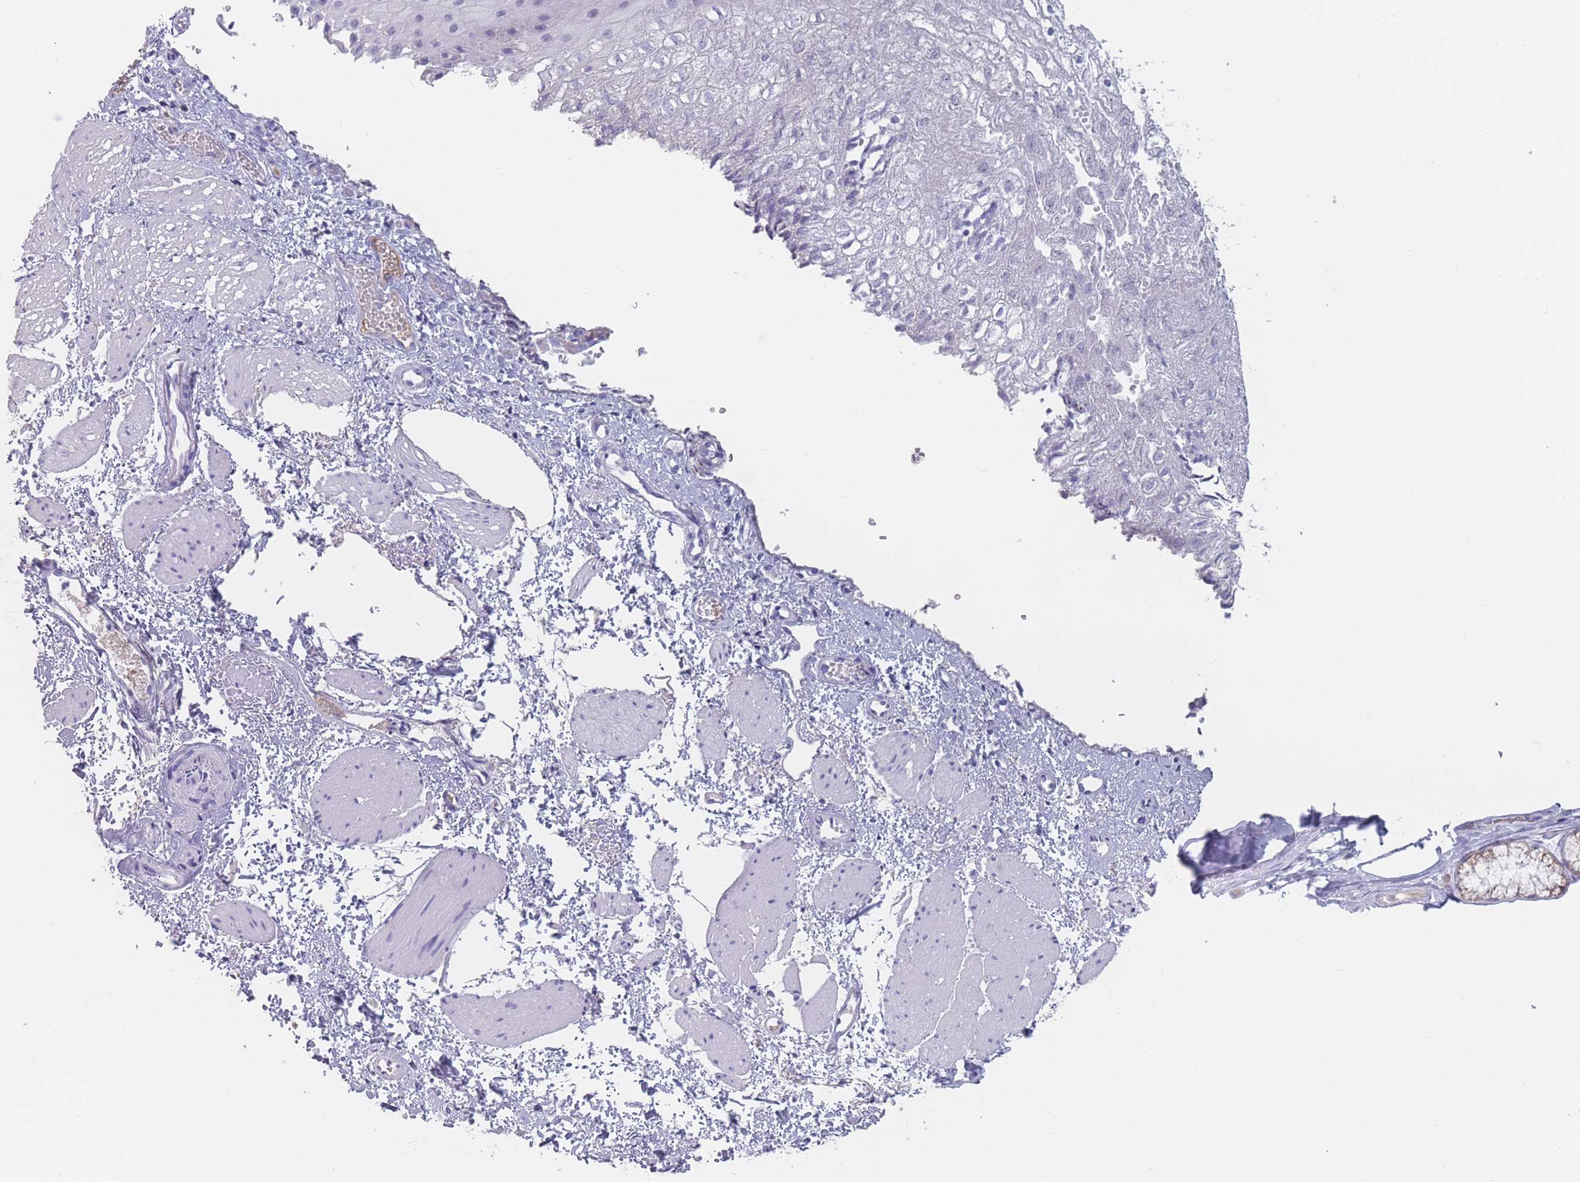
{"staining": {"intensity": "negative", "quantity": "none", "location": "none"}, "tissue": "esophagus", "cell_type": "Squamous epithelial cells", "image_type": "normal", "snomed": [{"axis": "morphology", "description": "Normal tissue, NOS"}, {"axis": "topography", "description": "Esophagus"}], "caption": "There is no significant expression in squamous epithelial cells of esophagus. The staining is performed using DAB (3,3'-diaminobenzidine) brown chromogen with nuclei counter-stained in using hematoxylin.", "gene": "ST8SIA5", "patient": {"sex": "male", "age": 69}}